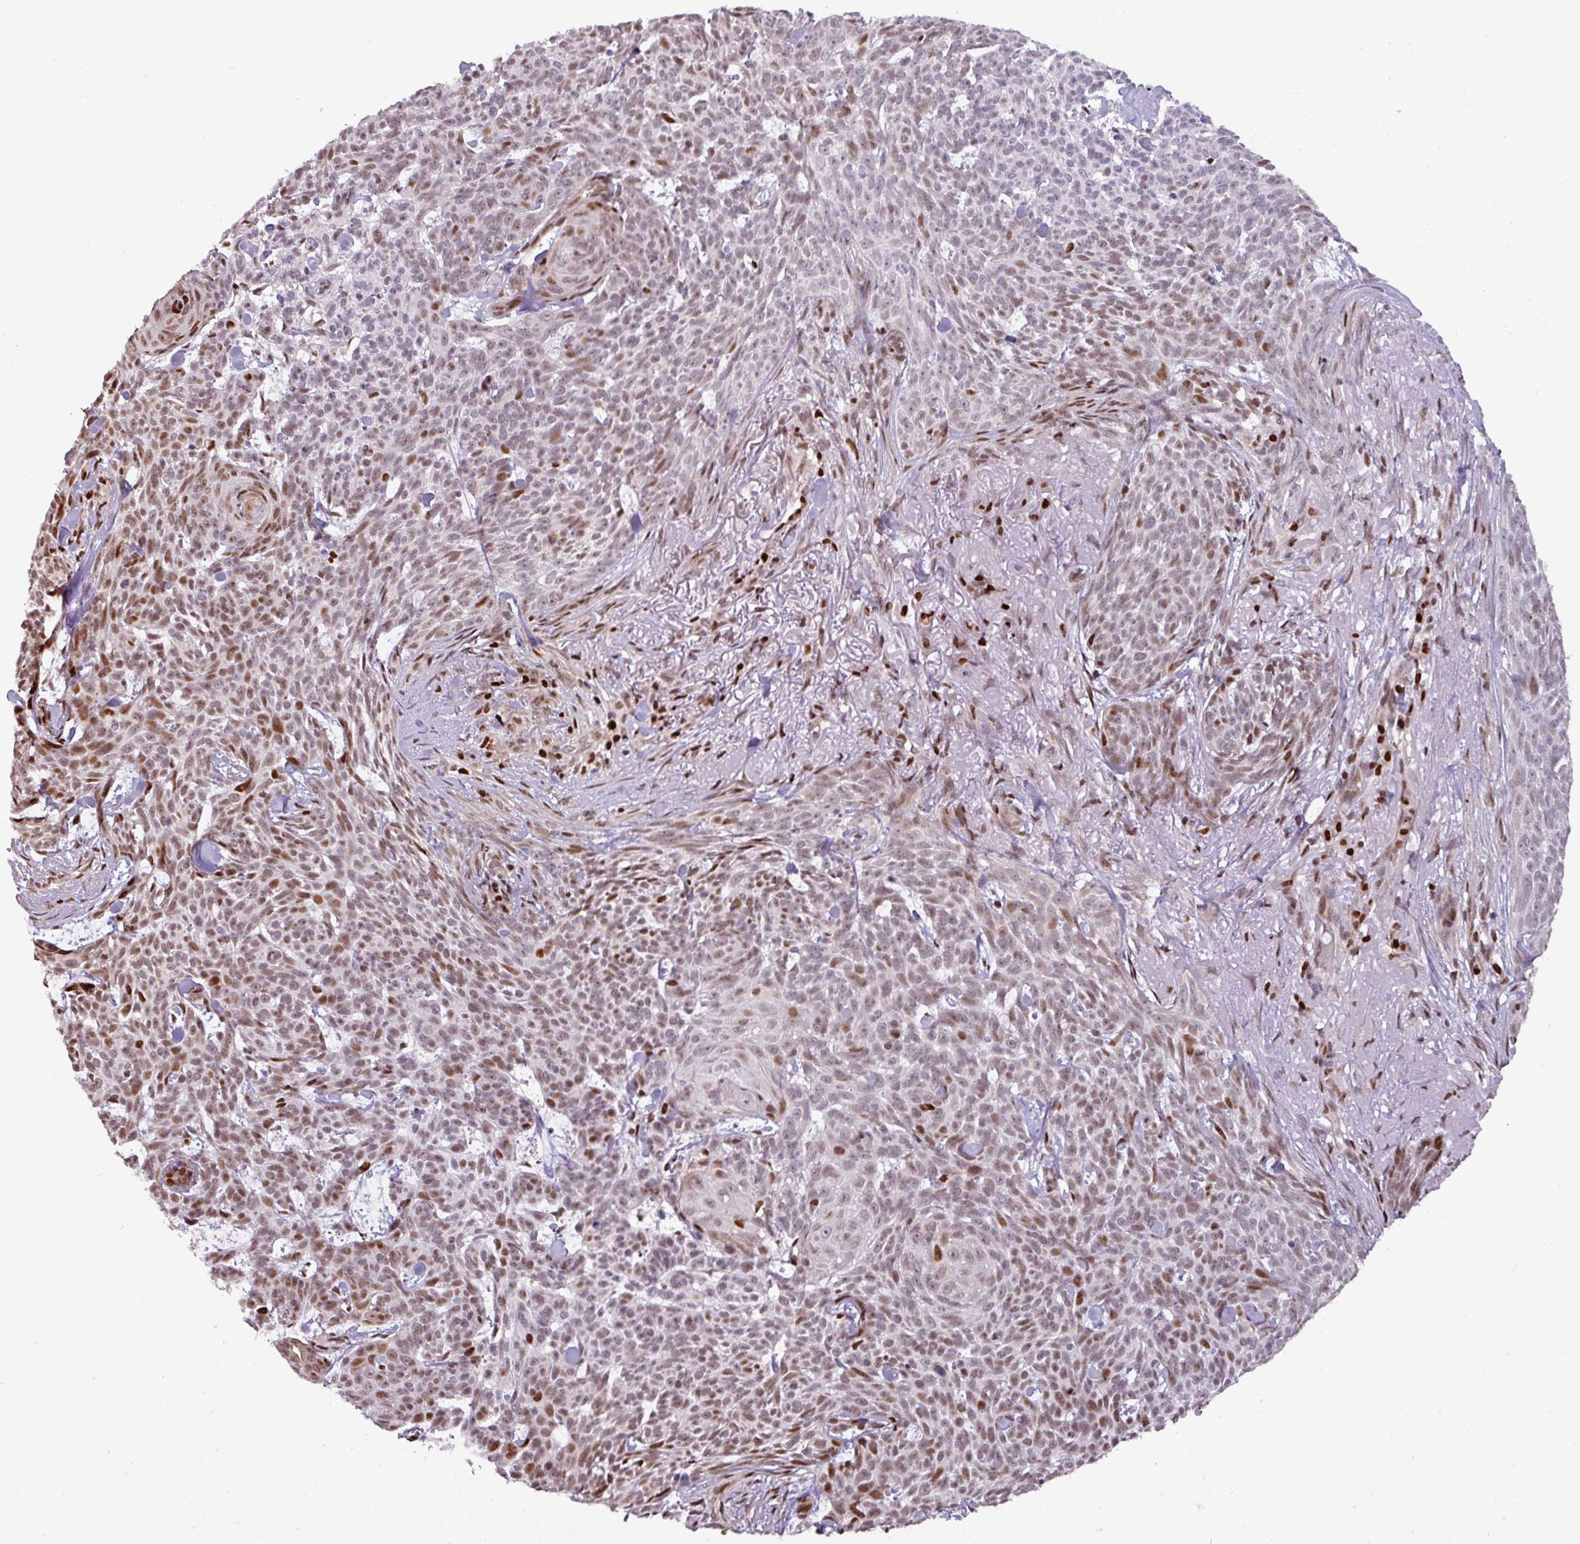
{"staining": {"intensity": "moderate", "quantity": "25%-75%", "location": "nuclear"}, "tissue": "skin cancer", "cell_type": "Tumor cells", "image_type": "cancer", "snomed": [{"axis": "morphology", "description": "Basal cell carcinoma"}, {"axis": "topography", "description": "Skin"}], "caption": "Immunohistochemical staining of human basal cell carcinoma (skin) demonstrates moderate nuclear protein positivity in about 25%-75% of tumor cells.", "gene": "MYSM1", "patient": {"sex": "female", "age": 93}}